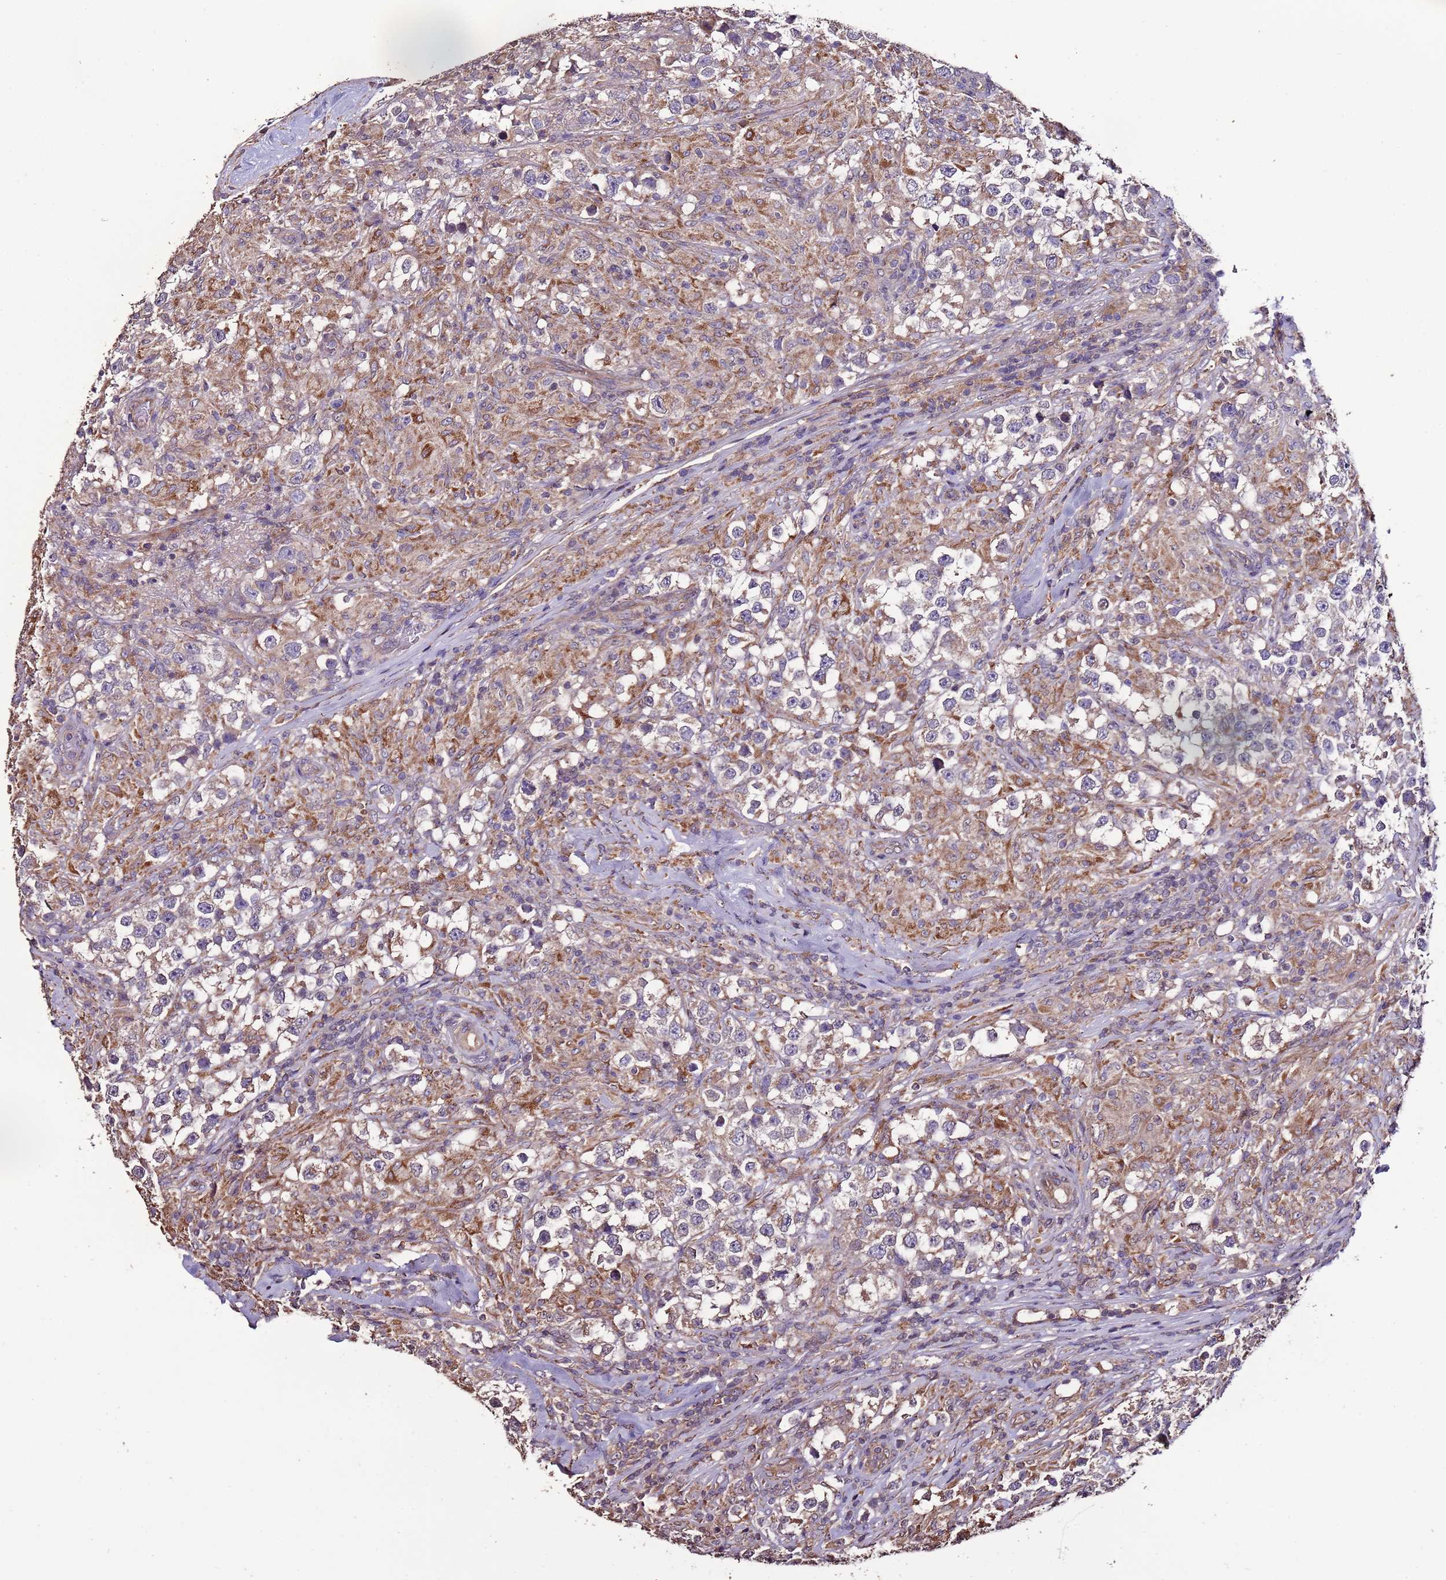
{"staining": {"intensity": "moderate", "quantity": "<25%", "location": "cytoplasmic/membranous"}, "tissue": "testis cancer", "cell_type": "Tumor cells", "image_type": "cancer", "snomed": [{"axis": "morphology", "description": "Seminoma, NOS"}, {"axis": "topography", "description": "Testis"}], "caption": "Brown immunohistochemical staining in human testis cancer demonstrates moderate cytoplasmic/membranous expression in about <25% of tumor cells.", "gene": "SLC41A3", "patient": {"sex": "male", "age": 46}}